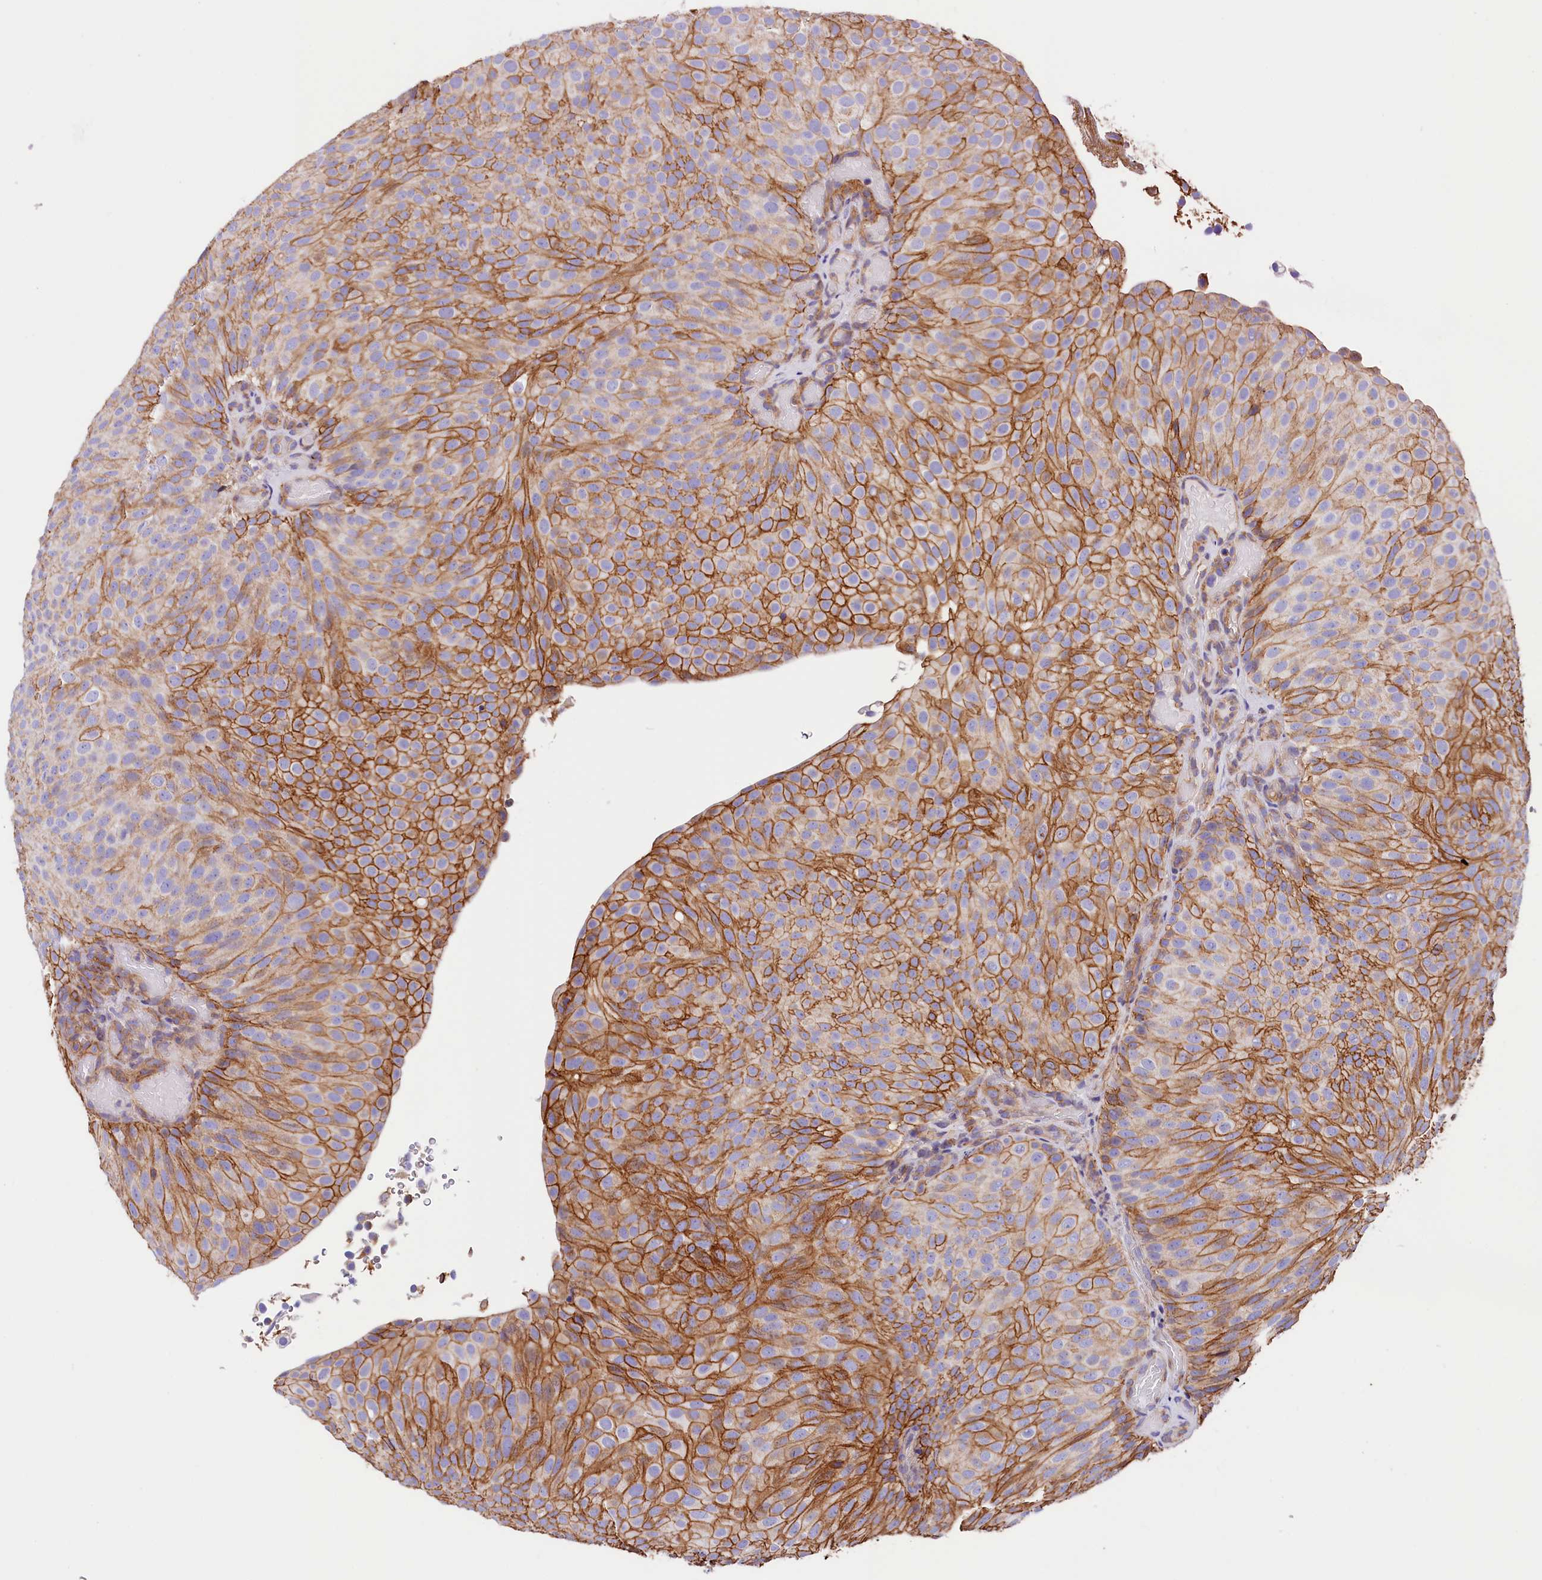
{"staining": {"intensity": "strong", "quantity": "25%-75%", "location": "cytoplasmic/membranous"}, "tissue": "urothelial cancer", "cell_type": "Tumor cells", "image_type": "cancer", "snomed": [{"axis": "morphology", "description": "Urothelial carcinoma, Low grade"}, {"axis": "topography", "description": "Urinary bladder"}], "caption": "Immunohistochemical staining of urothelial carcinoma (low-grade) displays high levels of strong cytoplasmic/membranous staining in about 25%-75% of tumor cells.", "gene": "ATP2B4", "patient": {"sex": "male", "age": 78}}